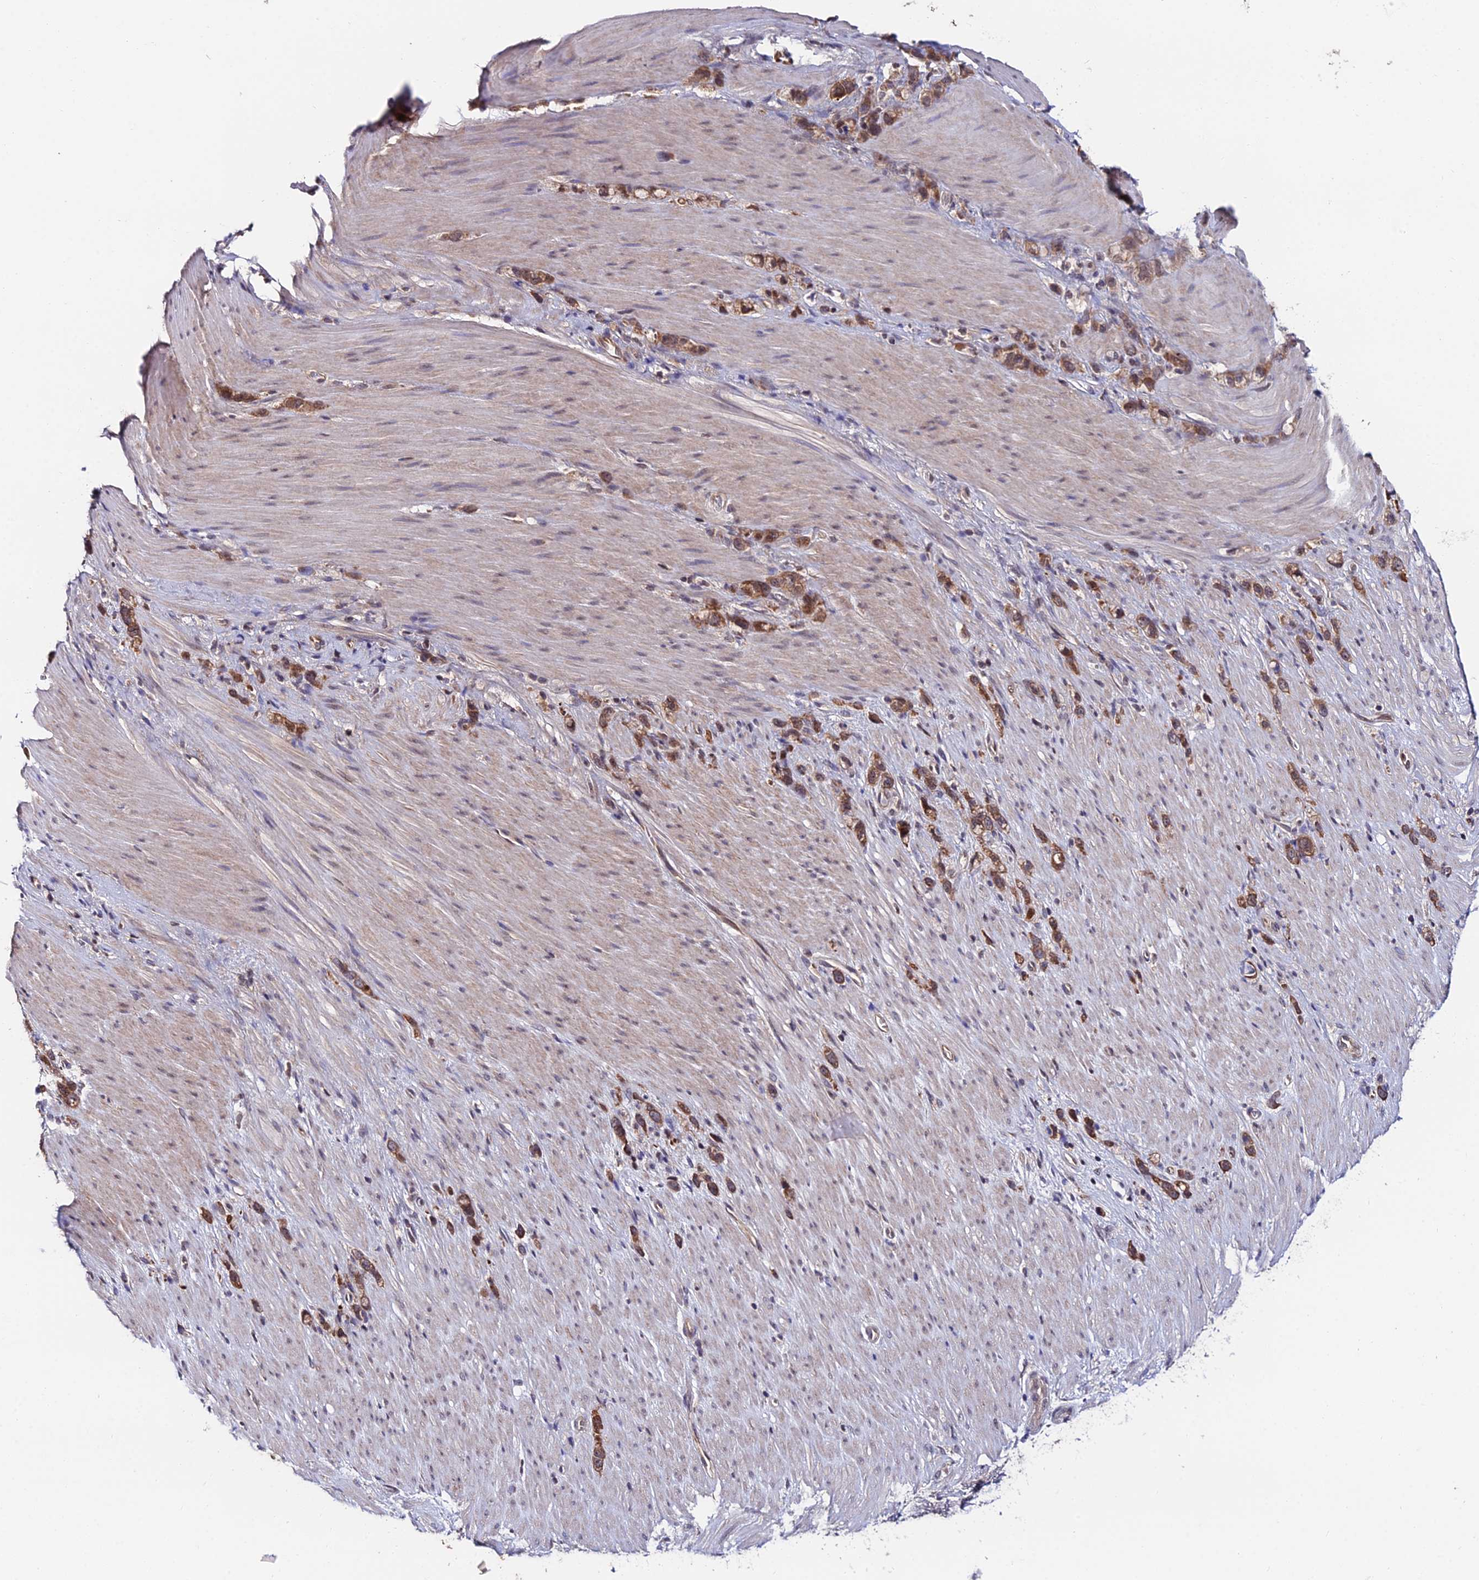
{"staining": {"intensity": "moderate", "quantity": ">75%", "location": "cytoplasmic/membranous"}, "tissue": "stomach cancer", "cell_type": "Tumor cells", "image_type": "cancer", "snomed": [{"axis": "morphology", "description": "Adenocarcinoma, NOS"}, {"axis": "topography", "description": "Stomach"}], "caption": "Stomach cancer stained for a protein (brown) exhibits moderate cytoplasmic/membranous positive expression in approximately >75% of tumor cells.", "gene": "INPP4A", "patient": {"sex": "female", "age": 65}}